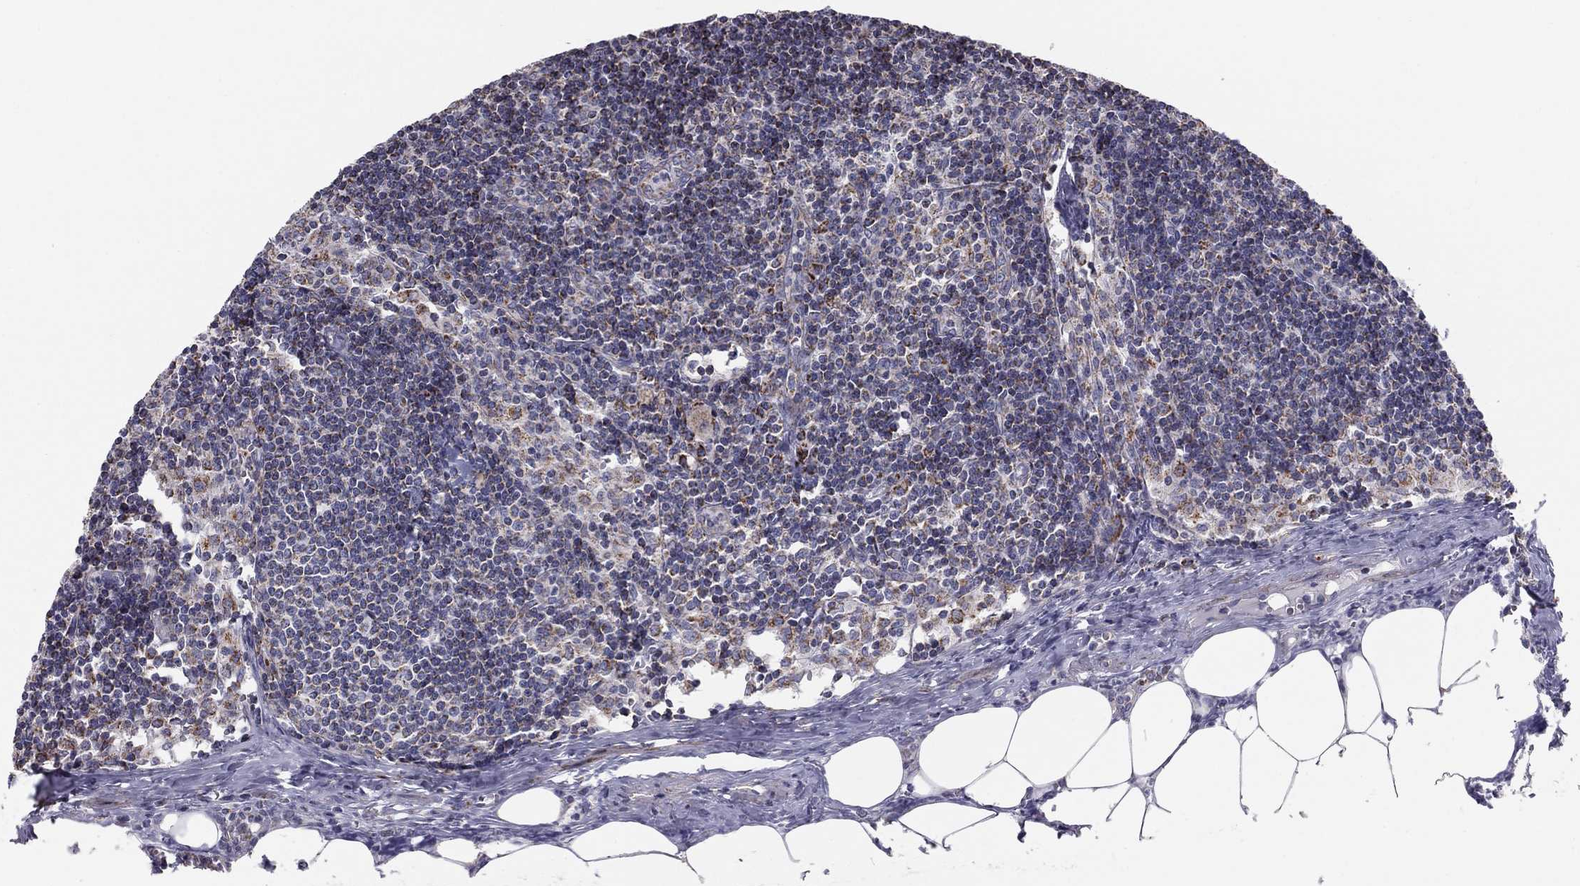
{"staining": {"intensity": "moderate", "quantity": "<25%", "location": "cytoplasmic/membranous"}, "tissue": "lymph node", "cell_type": "Non-germinal center cells", "image_type": "normal", "snomed": [{"axis": "morphology", "description": "Normal tissue, NOS"}, {"axis": "topography", "description": "Lymph node"}], "caption": "Lymph node stained for a protein (brown) demonstrates moderate cytoplasmic/membranous positive expression in approximately <25% of non-germinal center cells.", "gene": "NDUFV1", "patient": {"sex": "female", "age": 51}}